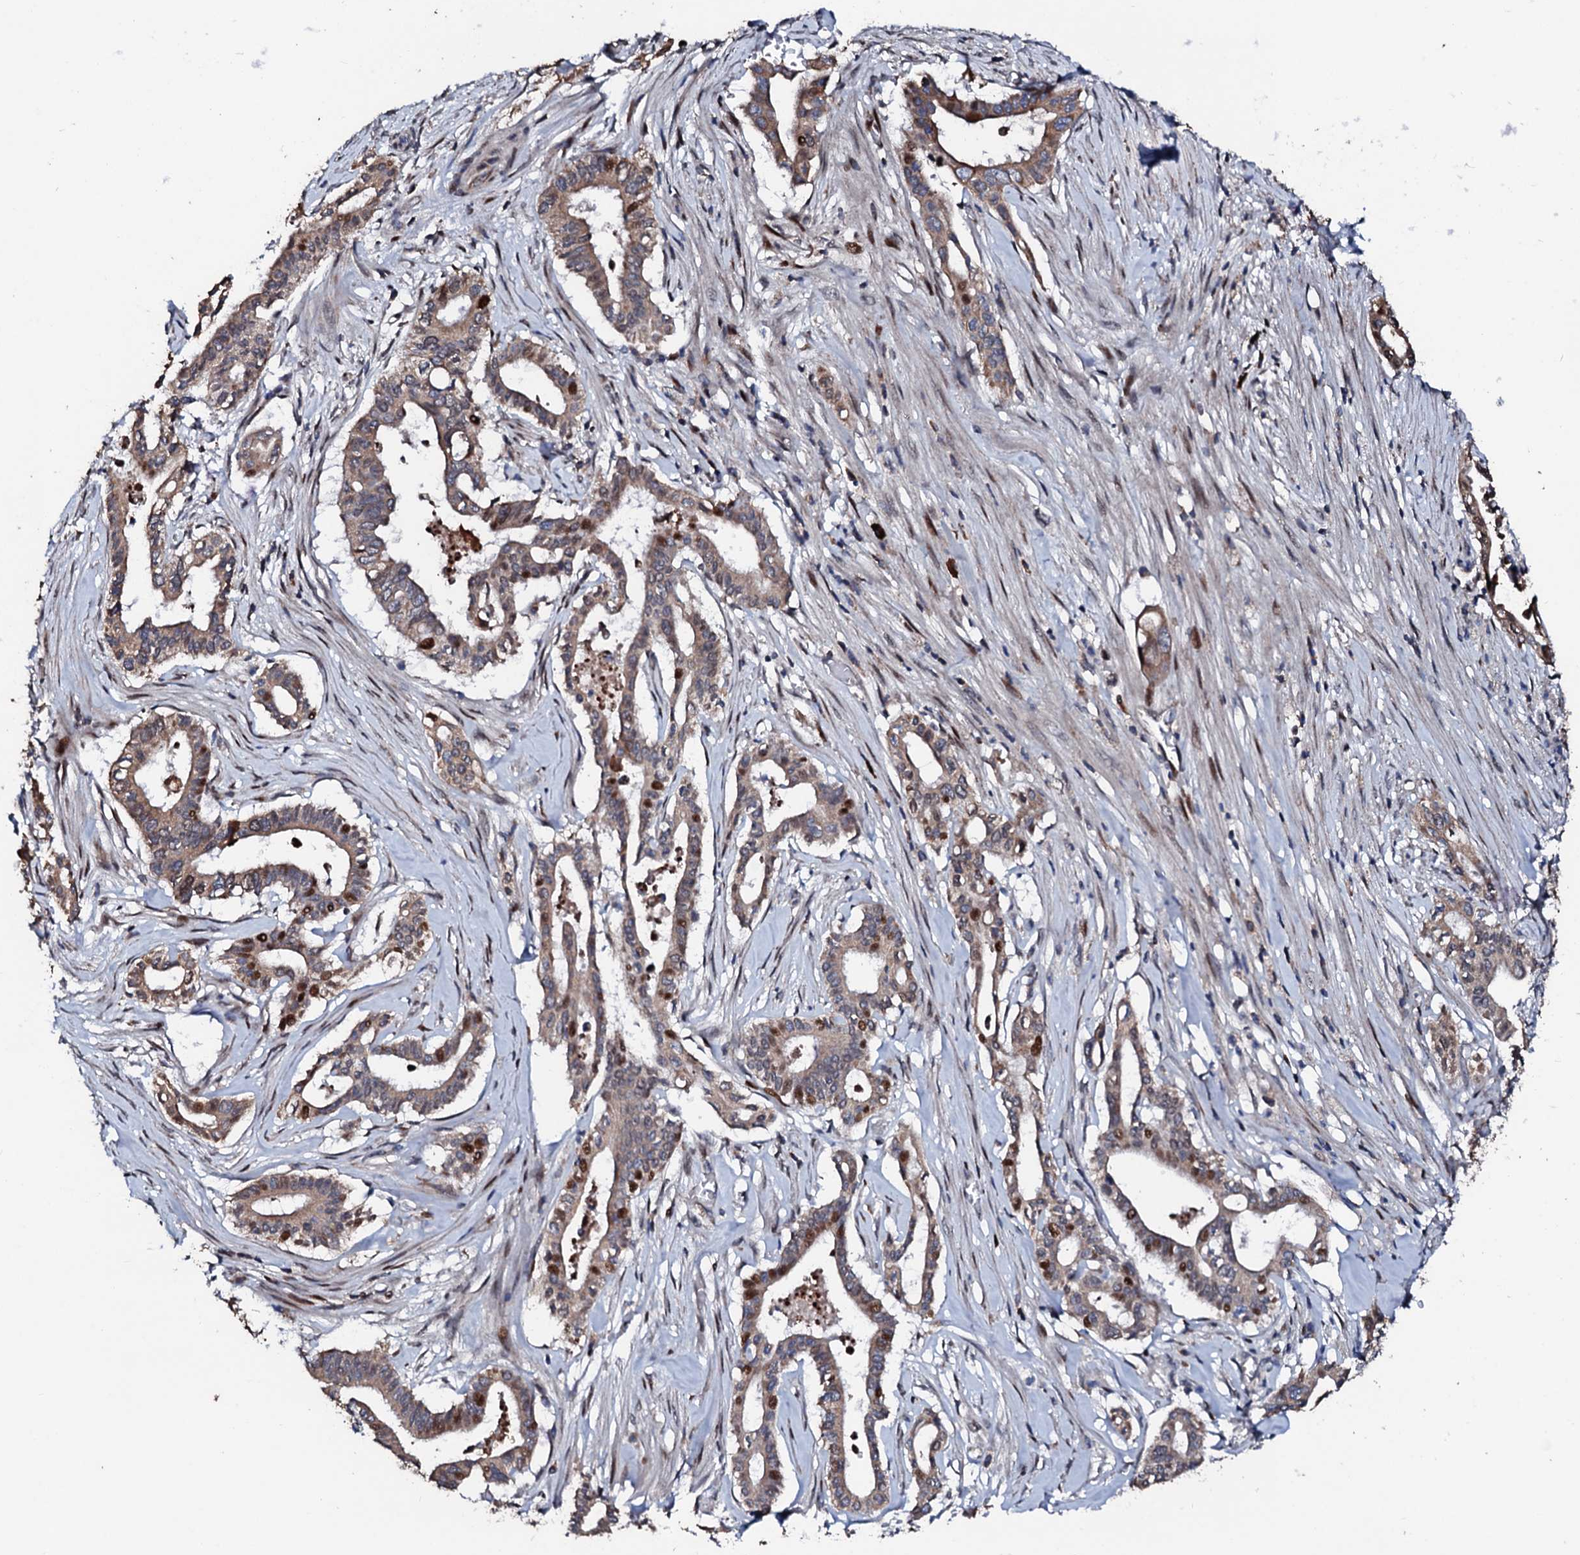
{"staining": {"intensity": "moderate", "quantity": ">75%", "location": "cytoplasmic/membranous,nuclear"}, "tissue": "pancreatic cancer", "cell_type": "Tumor cells", "image_type": "cancer", "snomed": [{"axis": "morphology", "description": "Adenocarcinoma, NOS"}, {"axis": "topography", "description": "Pancreas"}], "caption": "Human pancreatic cancer stained for a protein (brown) displays moderate cytoplasmic/membranous and nuclear positive expression in approximately >75% of tumor cells.", "gene": "KIF18A", "patient": {"sex": "female", "age": 77}}